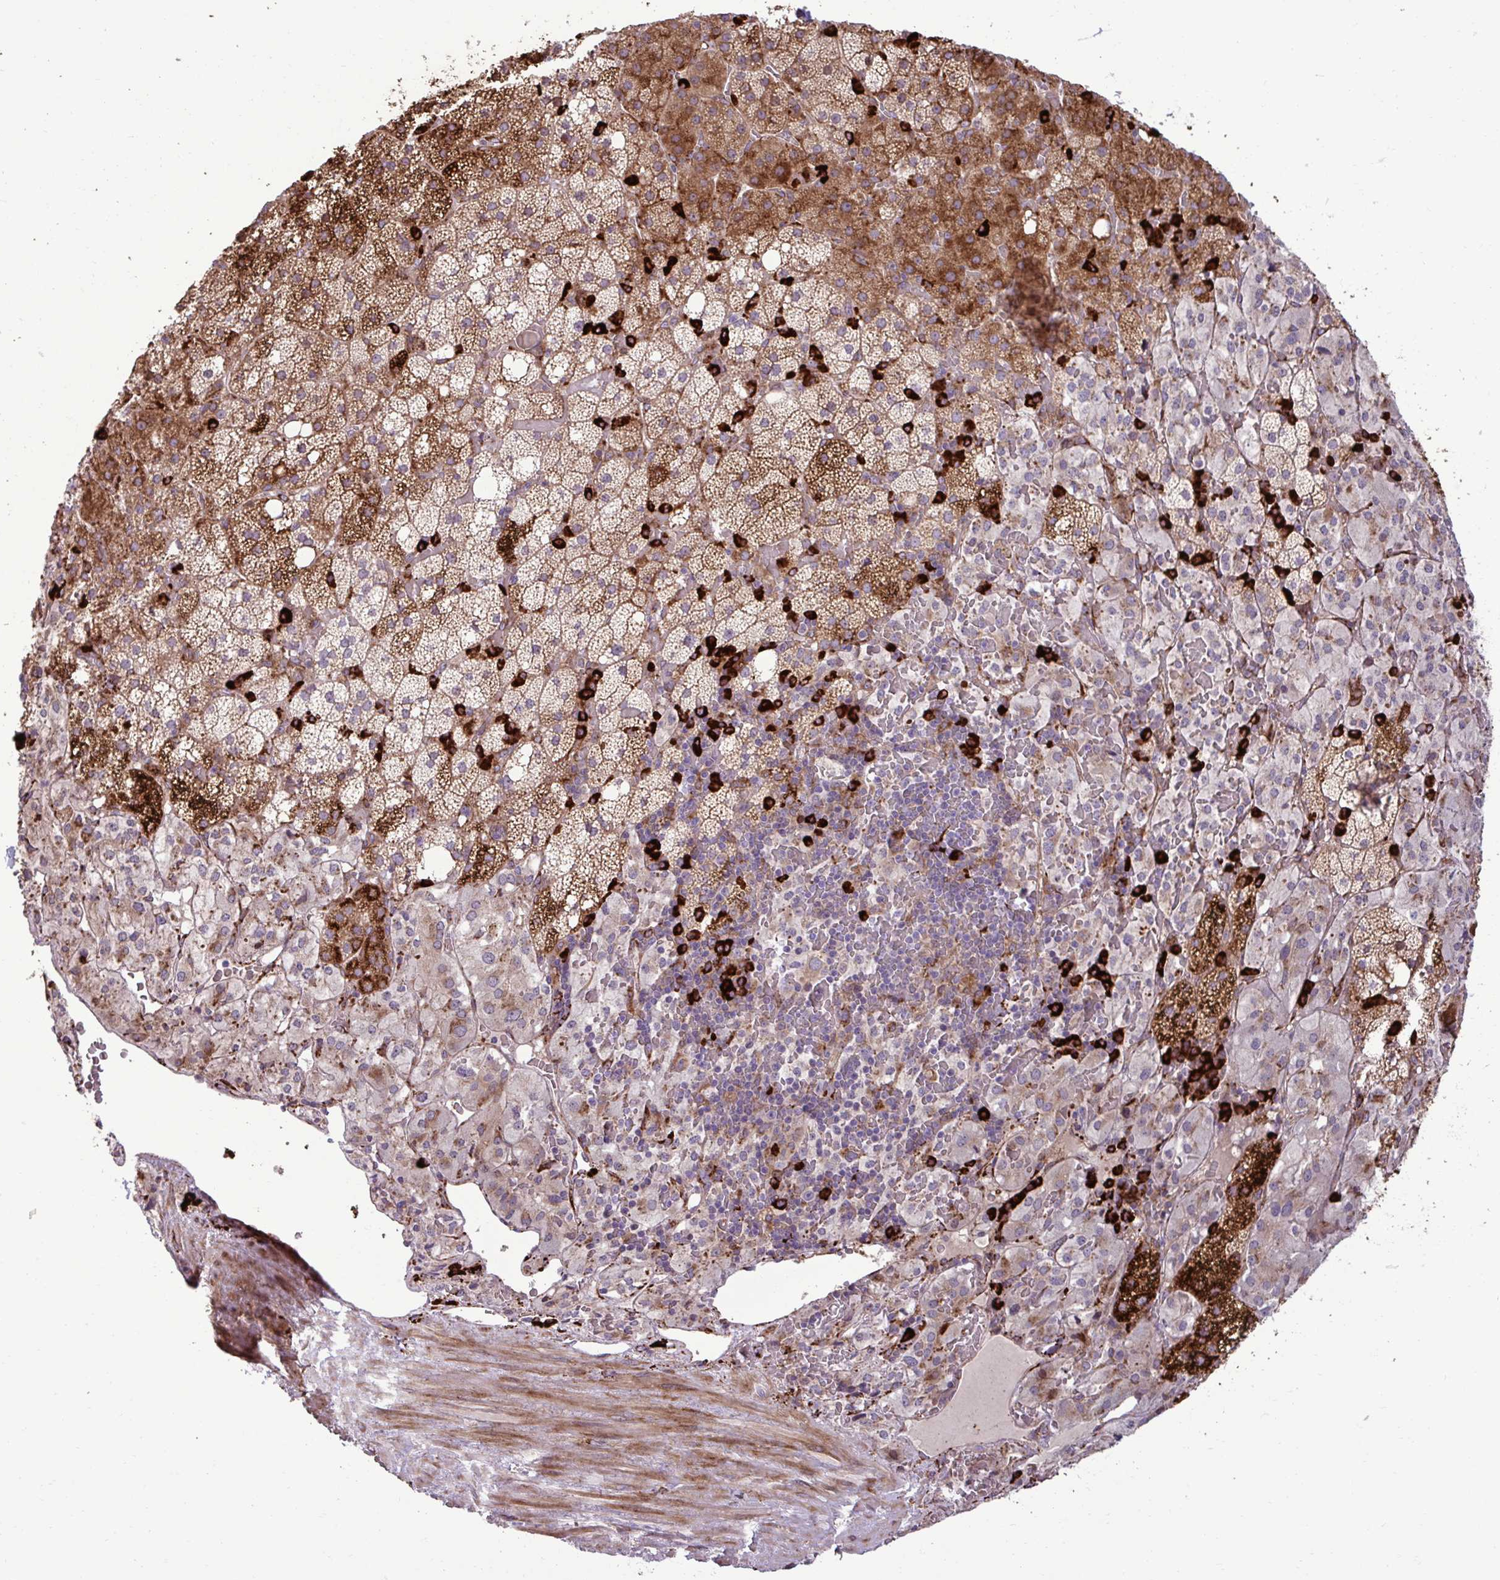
{"staining": {"intensity": "strong", "quantity": "25%-75%", "location": "cytoplasmic/membranous"}, "tissue": "adrenal gland", "cell_type": "Glandular cells", "image_type": "normal", "snomed": [{"axis": "morphology", "description": "Normal tissue, NOS"}, {"axis": "topography", "description": "Adrenal gland"}], "caption": "This is an image of immunohistochemistry (IHC) staining of unremarkable adrenal gland, which shows strong staining in the cytoplasmic/membranous of glandular cells.", "gene": "LIMS1", "patient": {"sex": "male", "age": 53}}